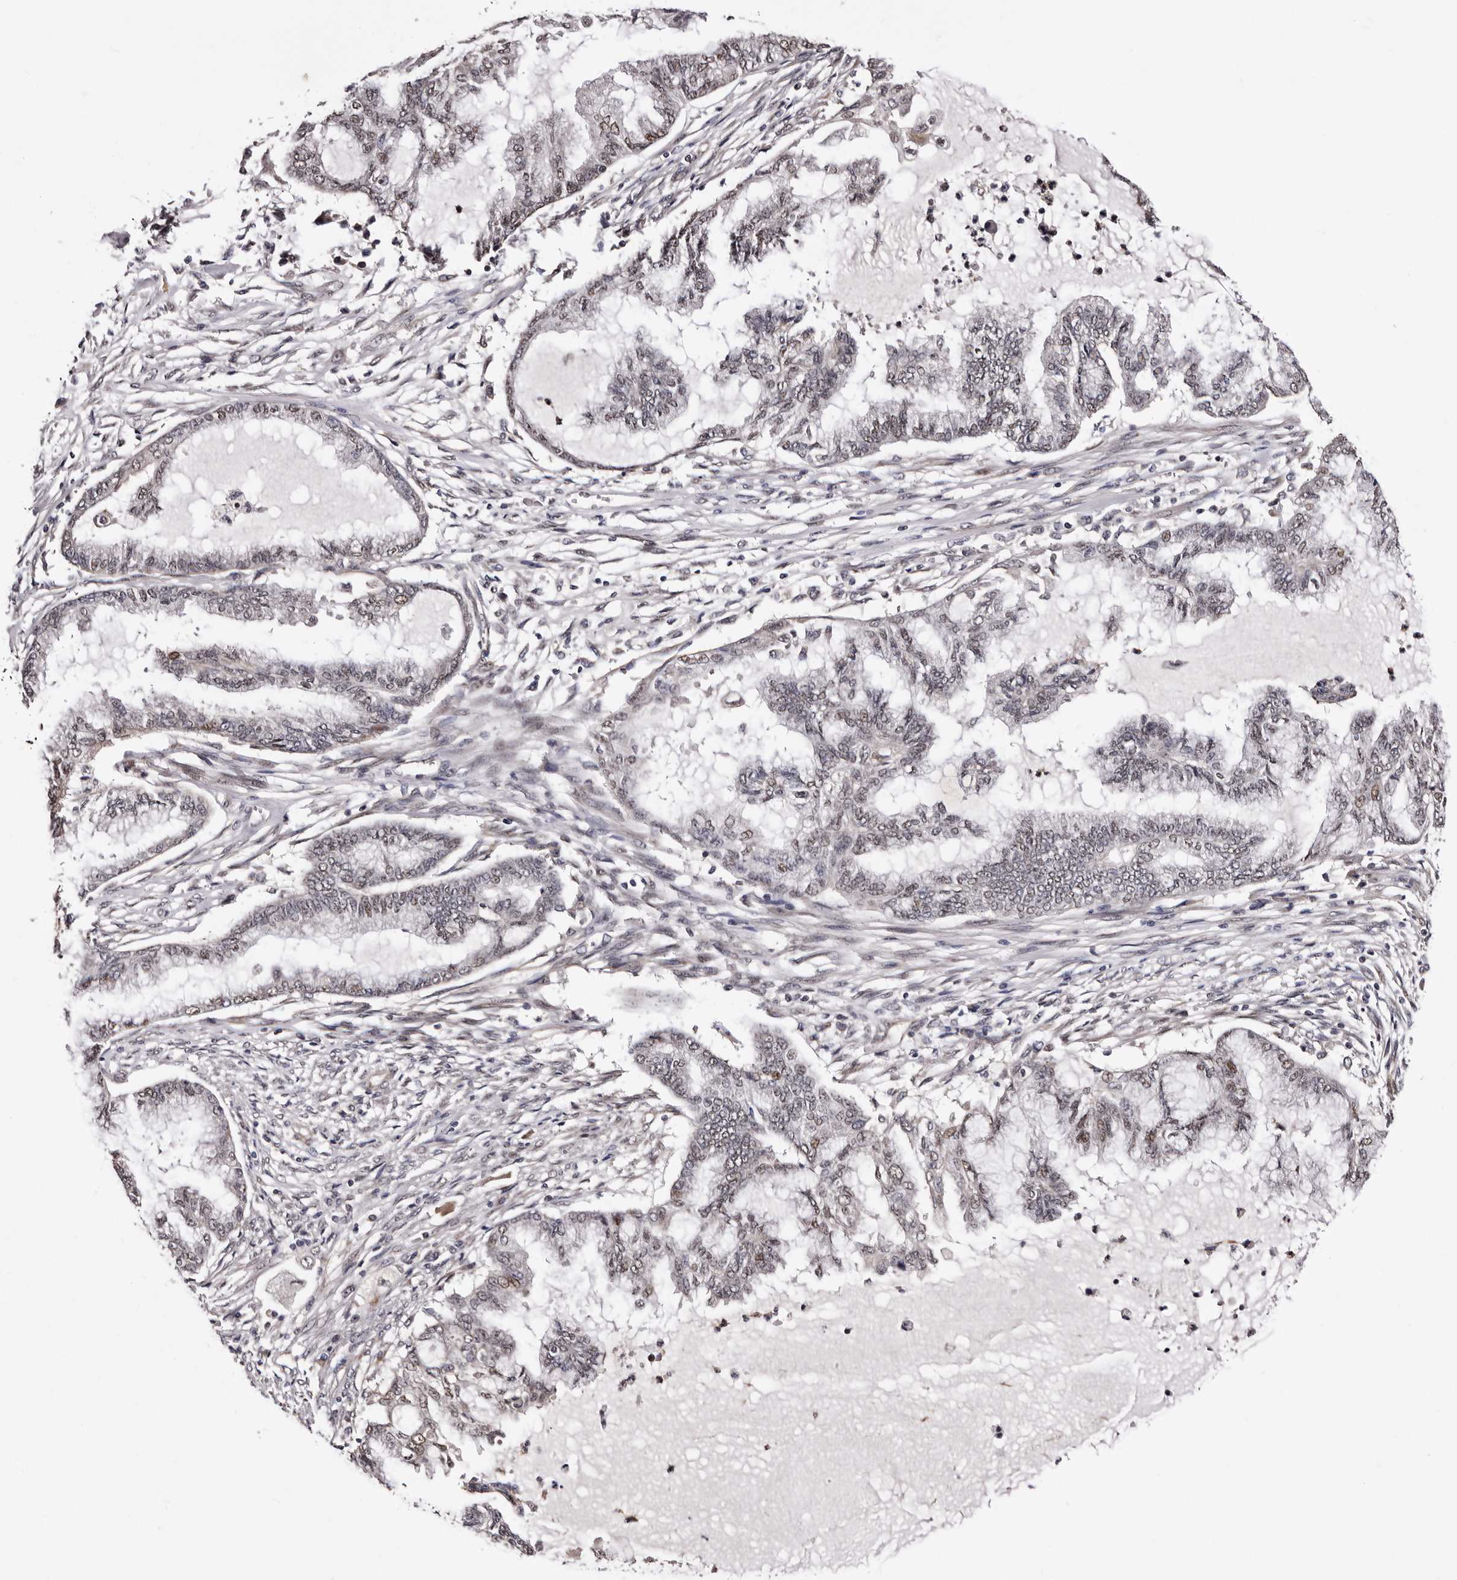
{"staining": {"intensity": "weak", "quantity": "<25%", "location": "nuclear"}, "tissue": "endometrial cancer", "cell_type": "Tumor cells", "image_type": "cancer", "snomed": [{"axis": "morphology", "description": "Adenocarcinoma, NOS"}, {"axis": "topography", "description": "Endometrium"}], "caption": "IHC photomicrograph of neoplastic tissue: endometrial cancer (adenocarcinoma) stained with DAB reveals no significant protein positivity in tumor cells.", "gene": "GLRX3", "patient": {"sex": "female", "age": 86}}